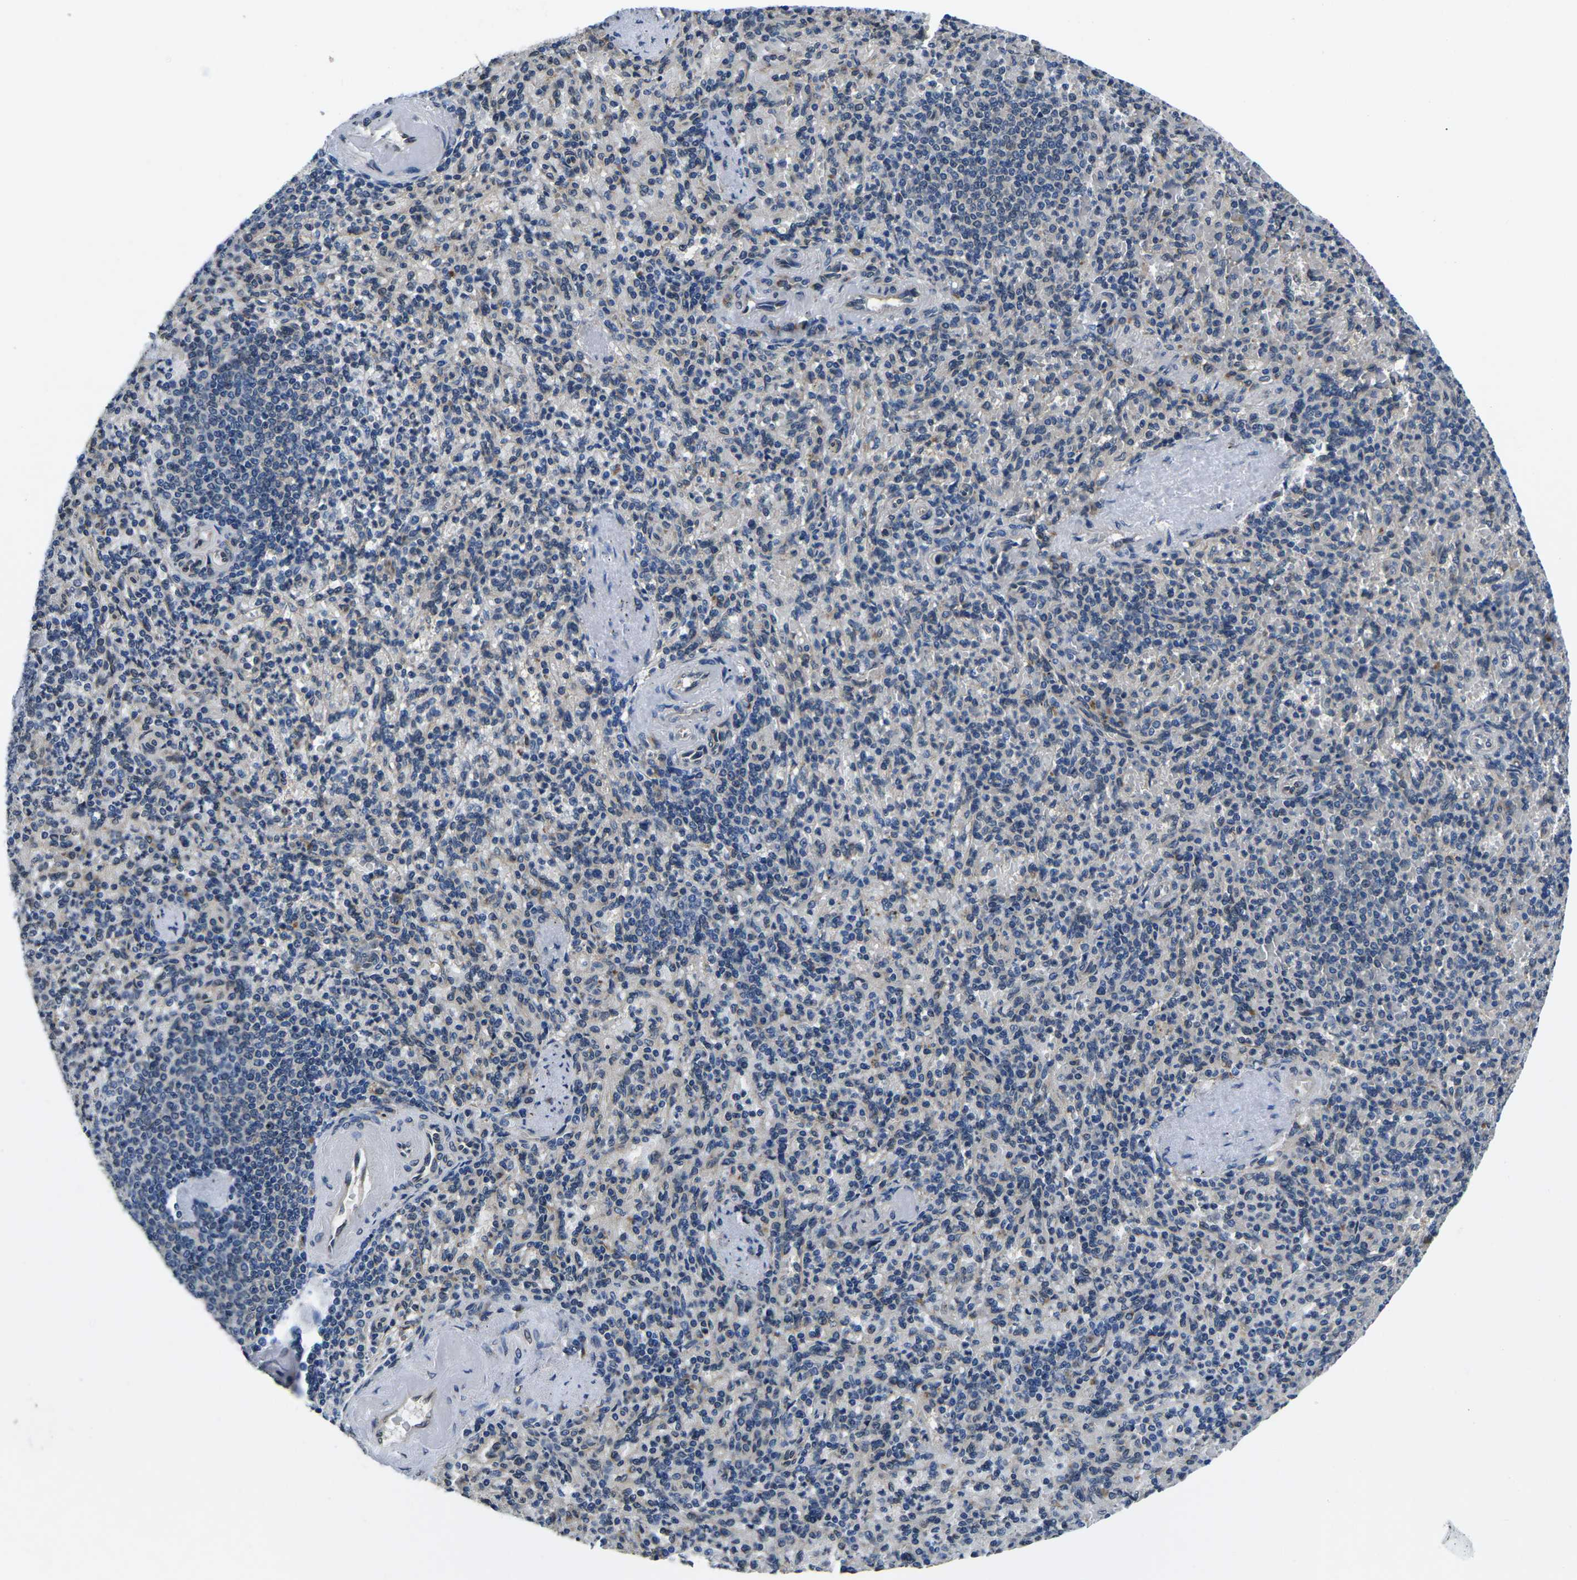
{"staining": {"intensity": "negative", "quantity": "none", "location": "none"}, "tissue": "spleen", "cell_type": "Cells in red pulp", "image_type": "normal", "snomed": [{"axis": "morphology", "description": "Normal tissue, NOS"}, {"axis": "topography", "description": "Spleen"}], "caption": "Immunohistochemical staining of normal human spleen reveals no significant positivity in cells in red pulp. Brightfield microscopy of IHC stained with DAB (3,3'-diaminobenzidine) (brown) and hematoxylin (blue), captured at high magnification.", "gene": "SNX10", "patient": {"sex": "female", "age": 74}}